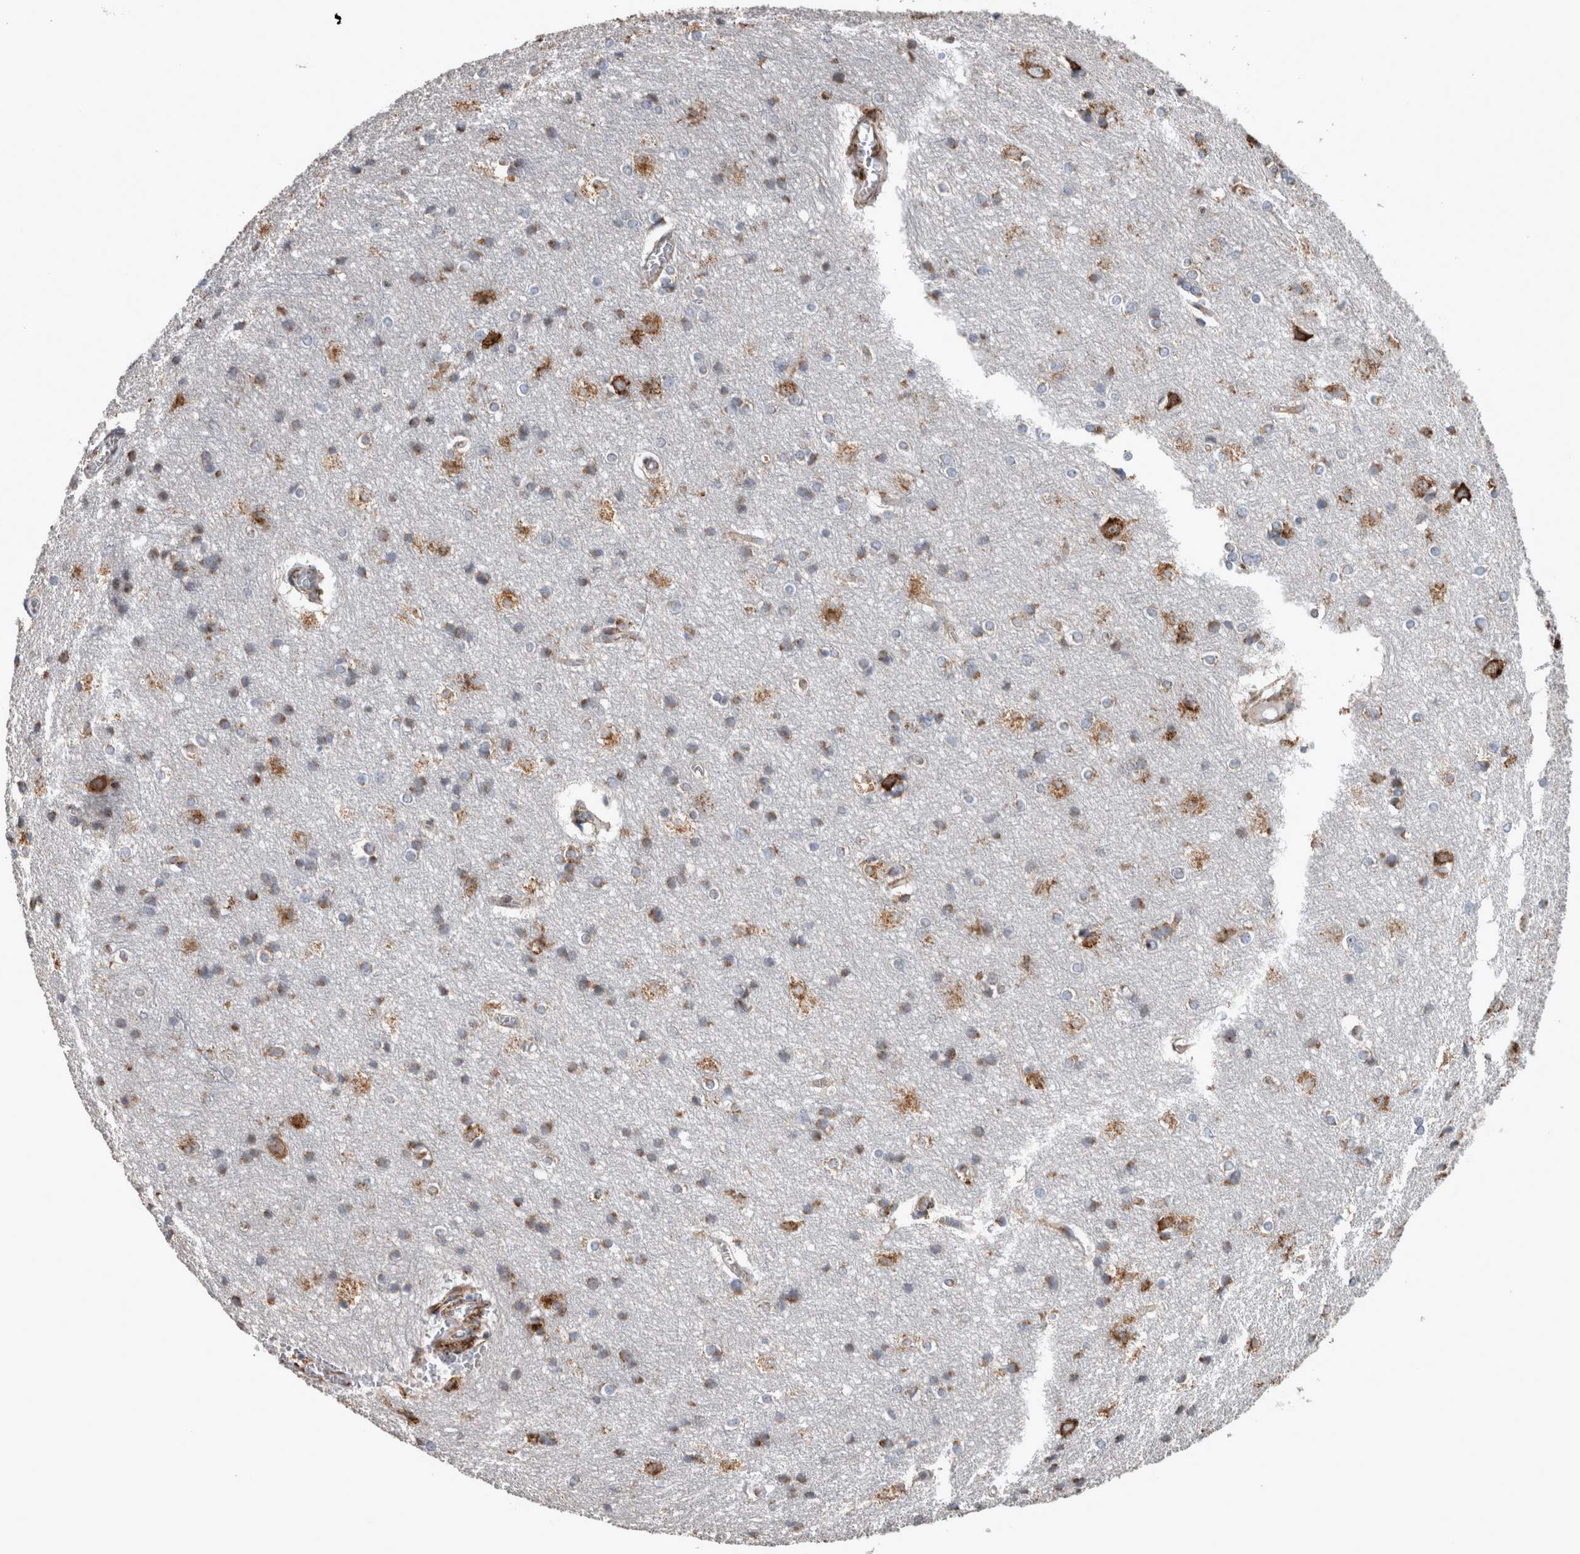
{"staining": {"intensity": "moderate", "quantity": "25%-75%", "location": "cytoplasmic/membranous"}, "tissue": "cerebral cortex", "cell_type": "Endothelial cells", "image_type": "normal", "snomed": [{"axis": "morphology", "description": "Normal tissue, NOS"}, {"axis": "topography", "description": "Cerebral cortex"}], "caption": "Immunohistochemistry histopathology image of unremarkable human cerebral cortex stained for a protein (brown), which reveals medium levels of moderate cytoplasmic/membranous staining in approximately 25%-75% of endothelial cells.", "gene": "FHIP2B", "patient": {"sex": "male", "age": 54}}